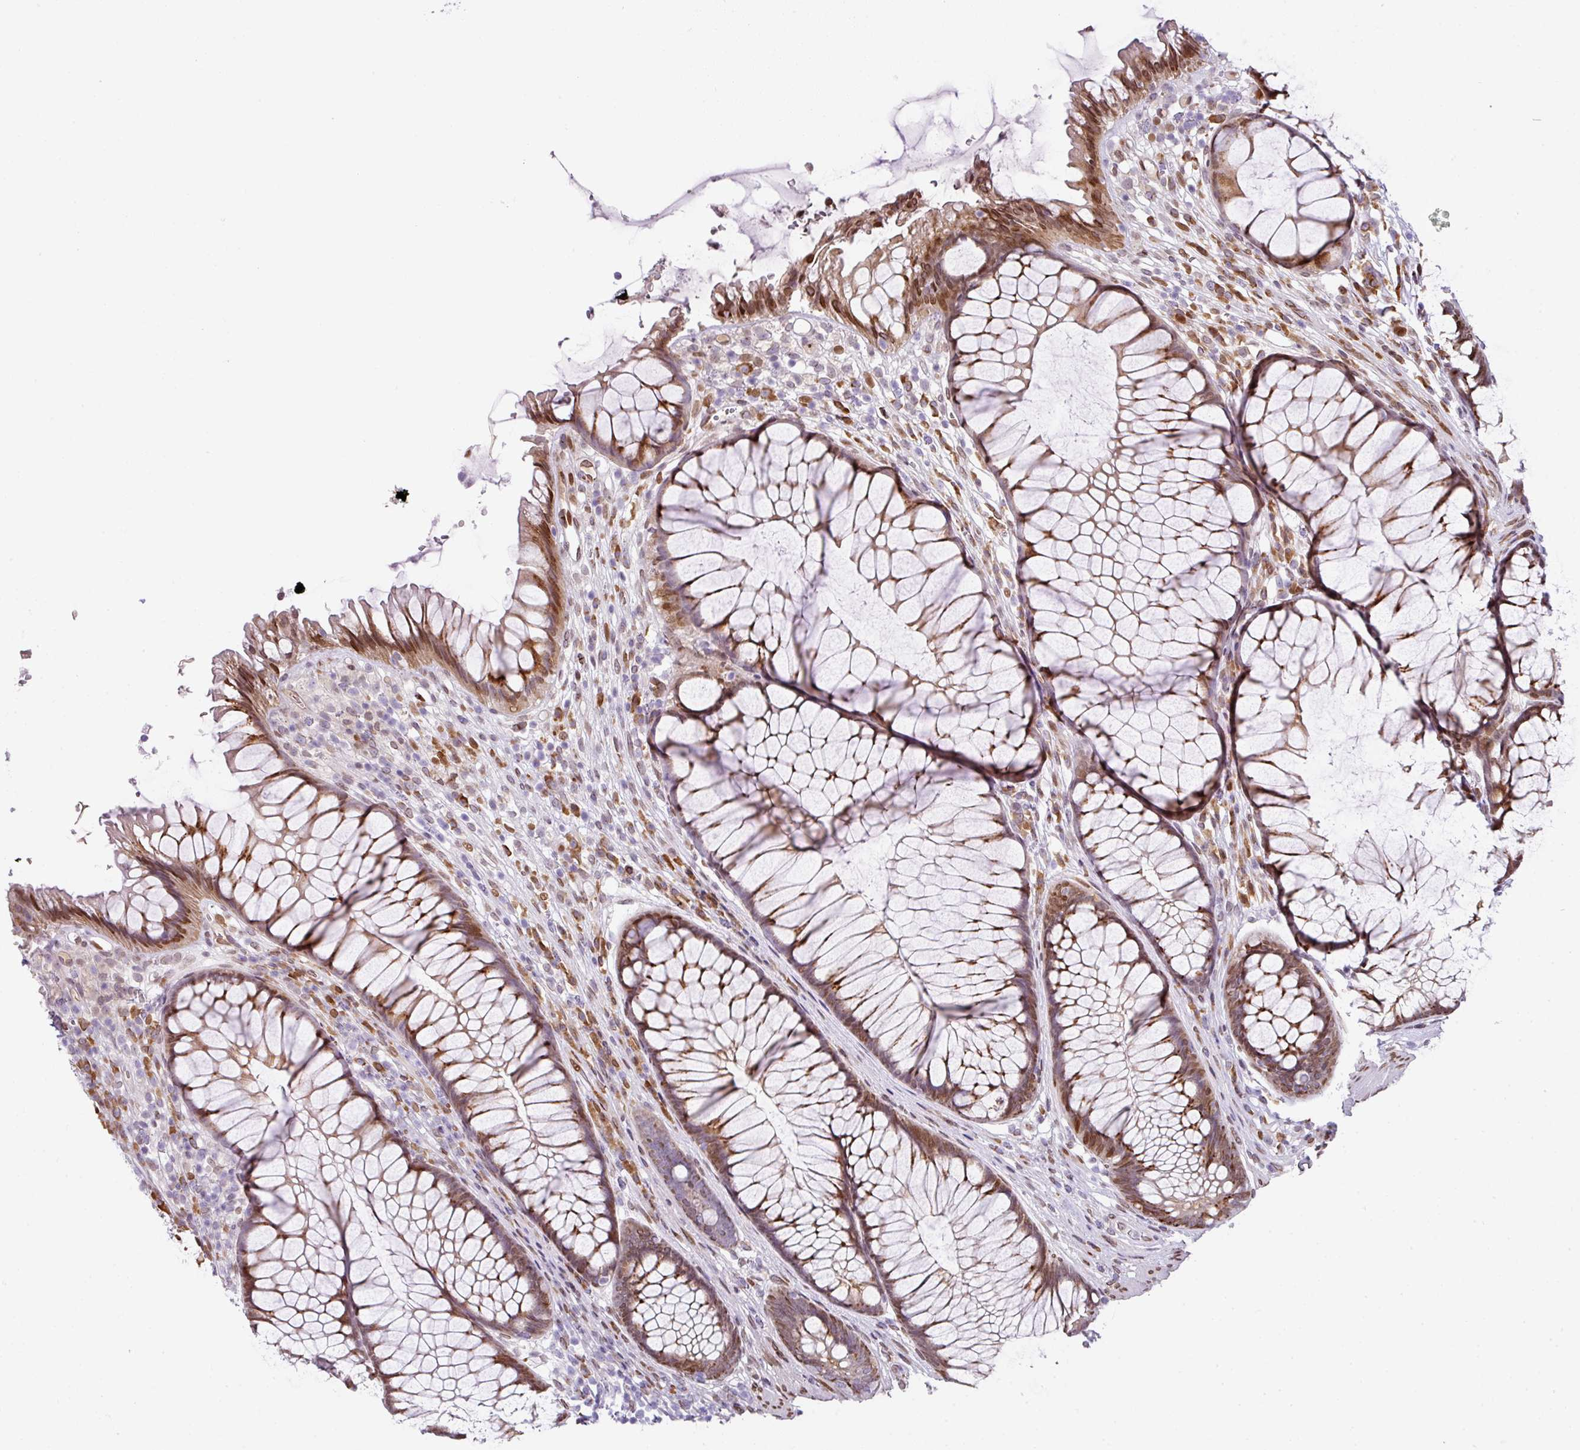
{"staining": {"intensity": "moderate", "quantity": ">75%", "location": "cytoplasmic/membranous,nuclear"}, "tissue": "rectum", "cell_type": "Glandular cells", "image_type": "normal", "snomed": [{"axis": "morphology", "description": "Normal tissue, NOS"}, {"axis": "topography", "description": "Smooth muscle"}, {"axis": "topography", "description": "Rectum"}], "caption": "Immunohistochemistry histopathology image of normal human rectum stained for a protein (brown), which displays medium levels of moderate cytoplasmic/membranous,nuclear positivity in approximately >75% of glandular cells.", "gene": "PLK1", "patient": {"sex": "male", "age": 53}}